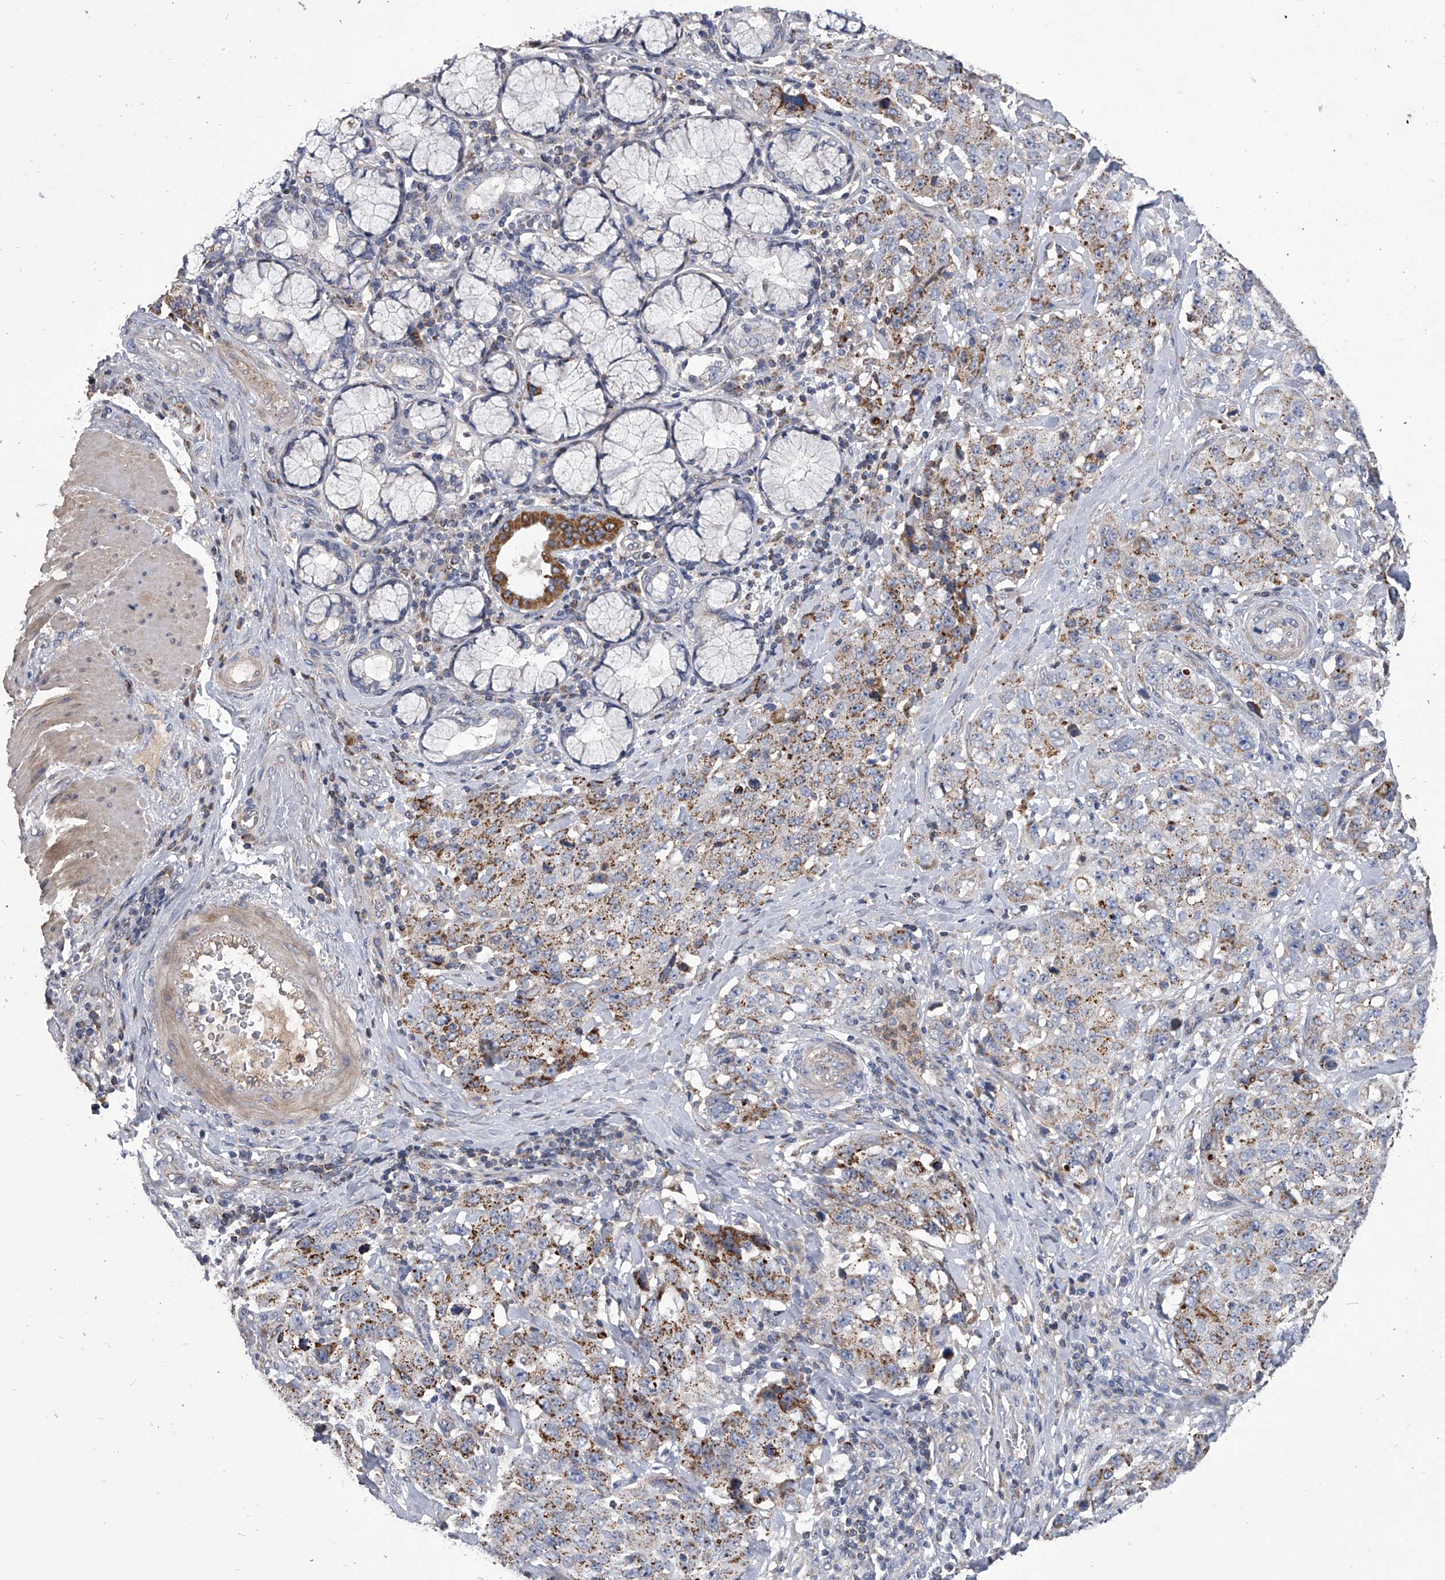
{"staining": {"intensity": "moderate", "quantity": "25%-75%", "location": "cytoplasmic/membranous"}, "tissue": "stomach cancer", "cell_type": "Tumor cells", "image_type": "cancer", "snomed": [{"axis": "morphology", "description": "Adenocarcinoma, NOS"}, {"axis": "topography", "description": "Stomach"}], "caption": "Immunohistochemistry (IHC) staining of stomach cancer, which exhibits medium levels of moderate cytoplasmic/membranous expression in about 25%-75% of tumor cells indicating moderate cytoplasmic/membranous protein expression. The staining was performed using DAB (brown) for protein detection and nuclei were counterstained in hematoxylin (blue).", "gene": "NRP1", "patient": {"sex": "male", "age": 48}}